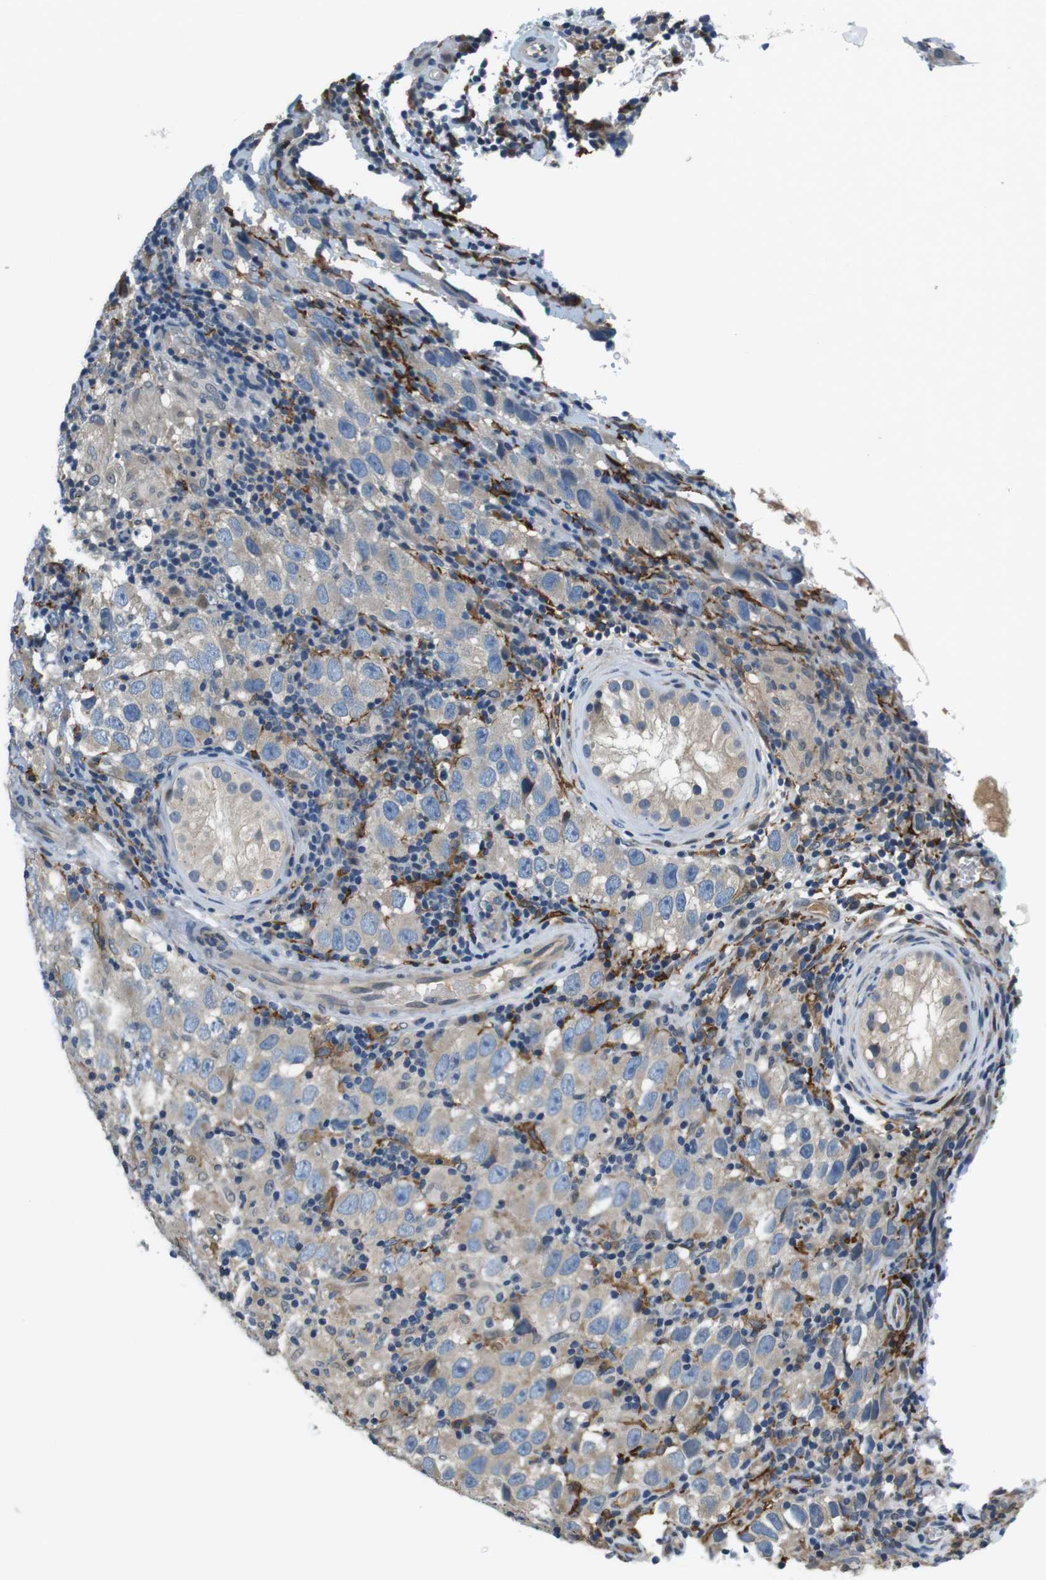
{"staining": {"intensity": "weak", "quantity": "<25%", "location": "cytoplasmic/membranous"}, "tissue": "testis cancer", "cell_type": "Tumor cells", "image_type": "cancer", "snomed": [{"axis": "morphology", "description": "Carcinoma, Embryonal, NOS"}, {"axis": "topography", "description": "Testis"}], "caption": "High power microscopy image of an immunohistochemistry (IHC) image of testis embryonal carcinoma, revealing no significant expression in tumor cells. The staining was performed using DAB (3,3'-diaminobenzidine) to visualize the protein expression in brown, while the nuclei were stained in blue with hematoxylin (Magnification: 20x).", "gene": "CD163L1", "patient": {"sex": "male", "age": 21}}